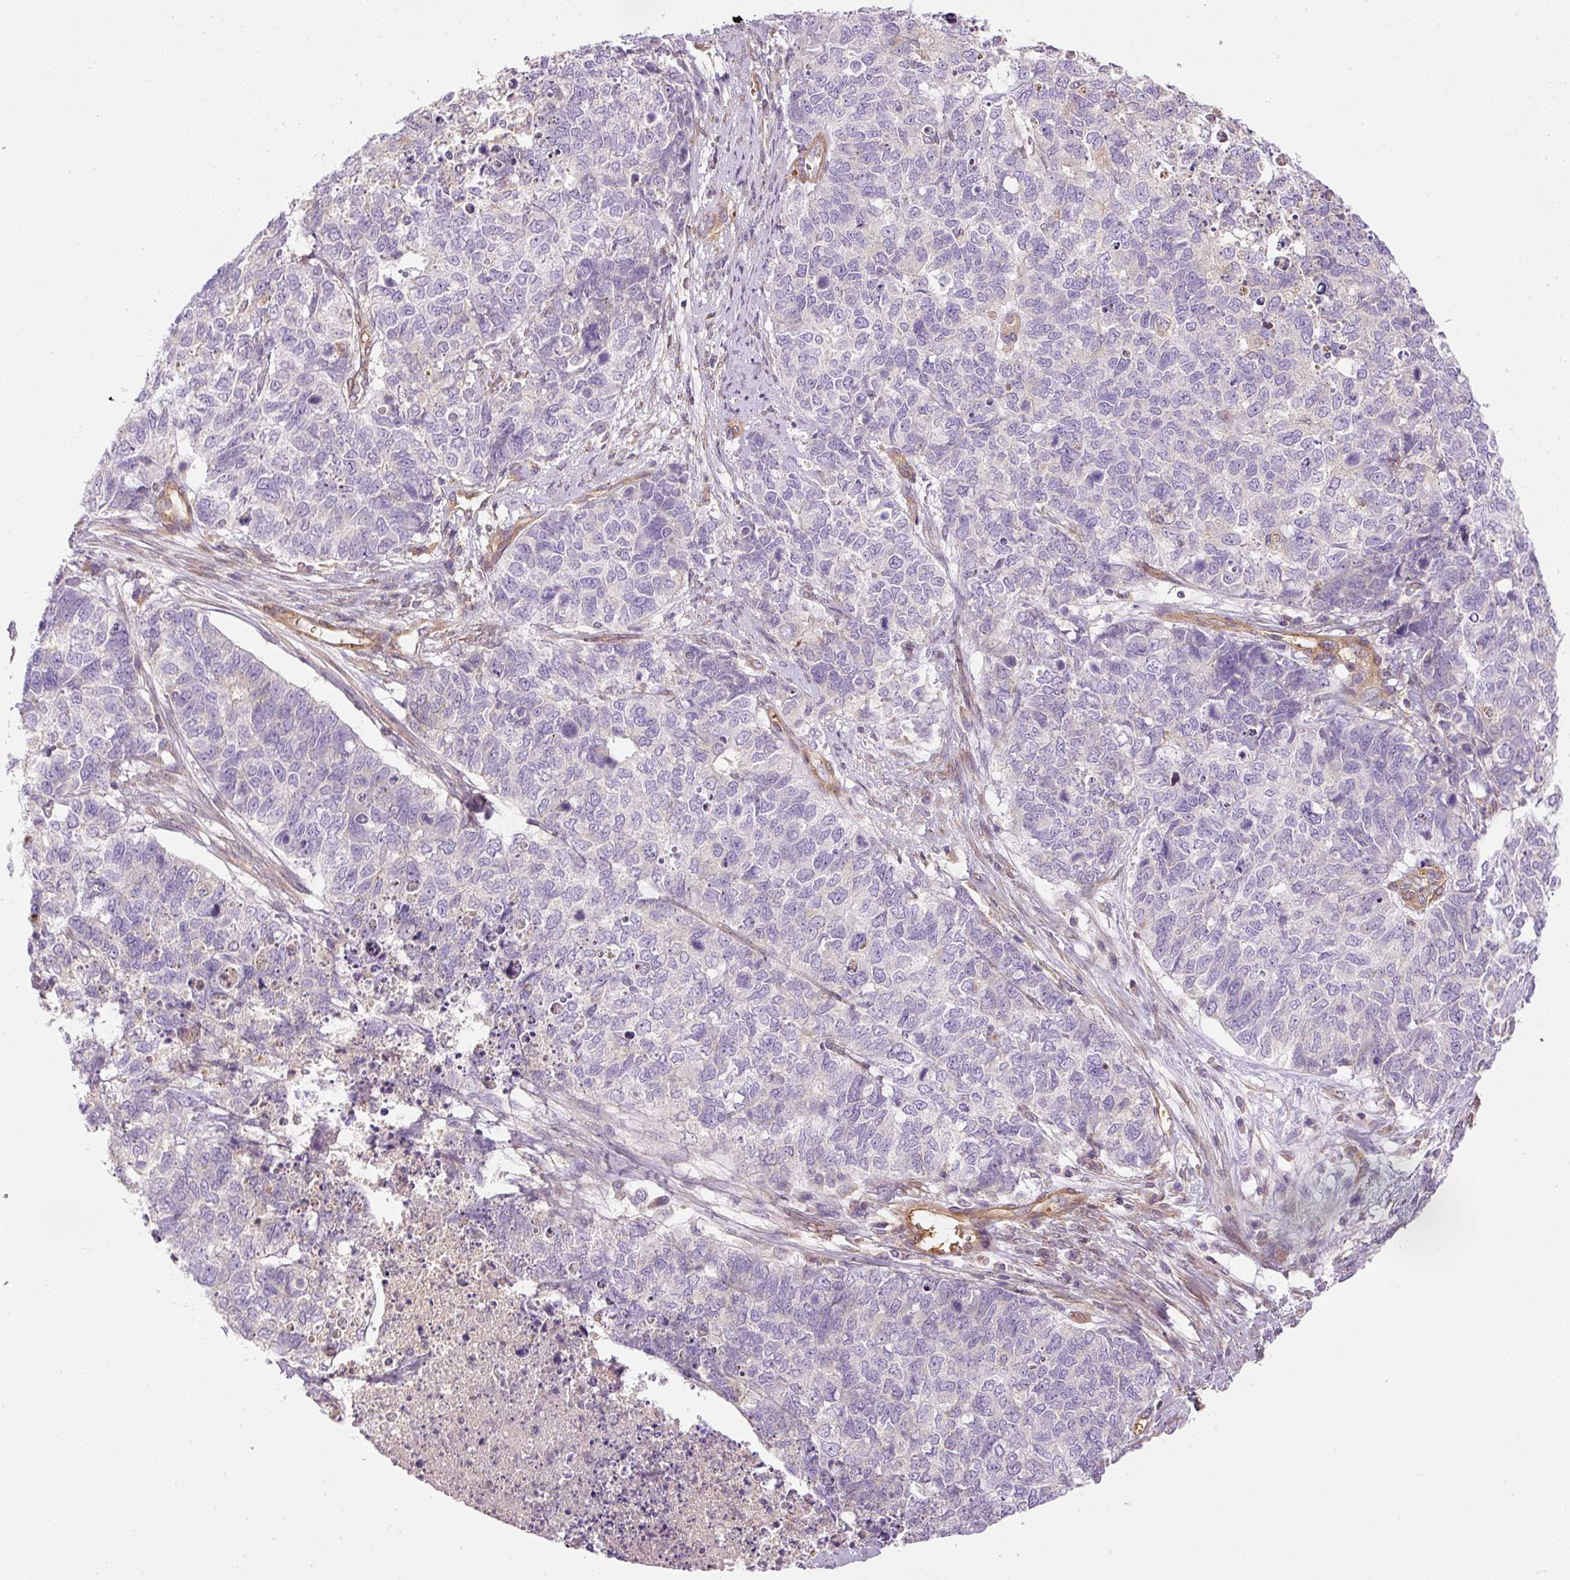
{"staining": {"intensity": "negative", "quantity": "none", "location": "none"}, "tissue": "cervical cancer", "cell_type": "Tumor cells", "image_type": "cancer", "snomed": [{"axis": "morphology", "description": "Squamous cell carcinoma, NOS"}, {"axis": "topography", "description": "Cervix"}], "caption": "A histopathology image of human cervical squamous cell carcinoma is negative for staining in tumor cells.", "gene": "TBC1D2B", "patient": {"sex": "female", "age": 63}}